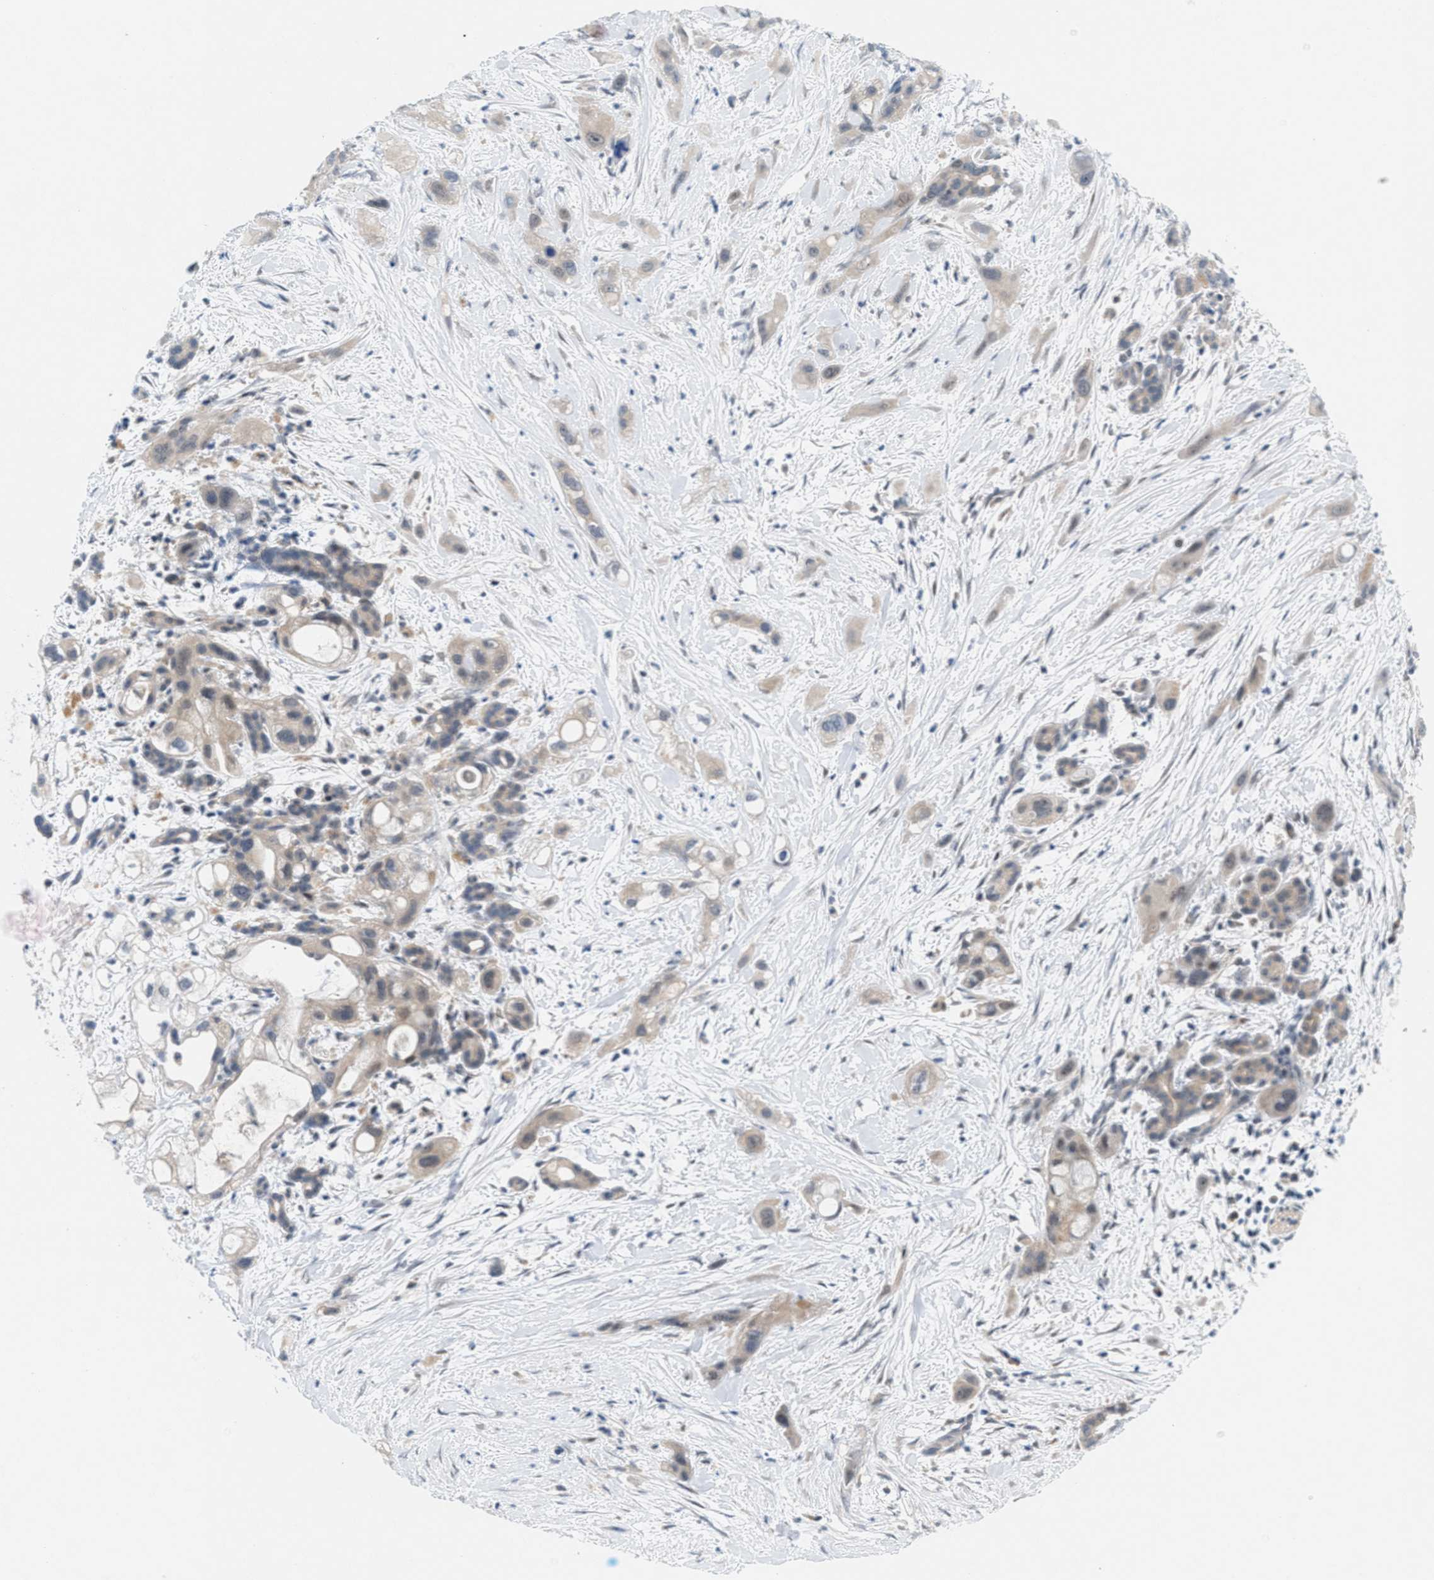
{"staining": {"intensity": "weak", "quantity": "<25%", "location": "cytoplasmic/membranous,nuclear"}, "tissue": "pancreatic cancer", "cell_type": "Tumor cells", "image_type": "cancer", "snomed": [{"axis": "morphology", "description": "Adenocarcinoma, NOS"}, {"axis": "topography", "description": "Pancreas"}], "caption": "Human pancreatic adenocarcinoma stained for a protein using immunohistochemistry (IHC) displays no positivity in tumor cells.", "gene": "WIPI2", "patient": {"sex": "male", "age": 59}}